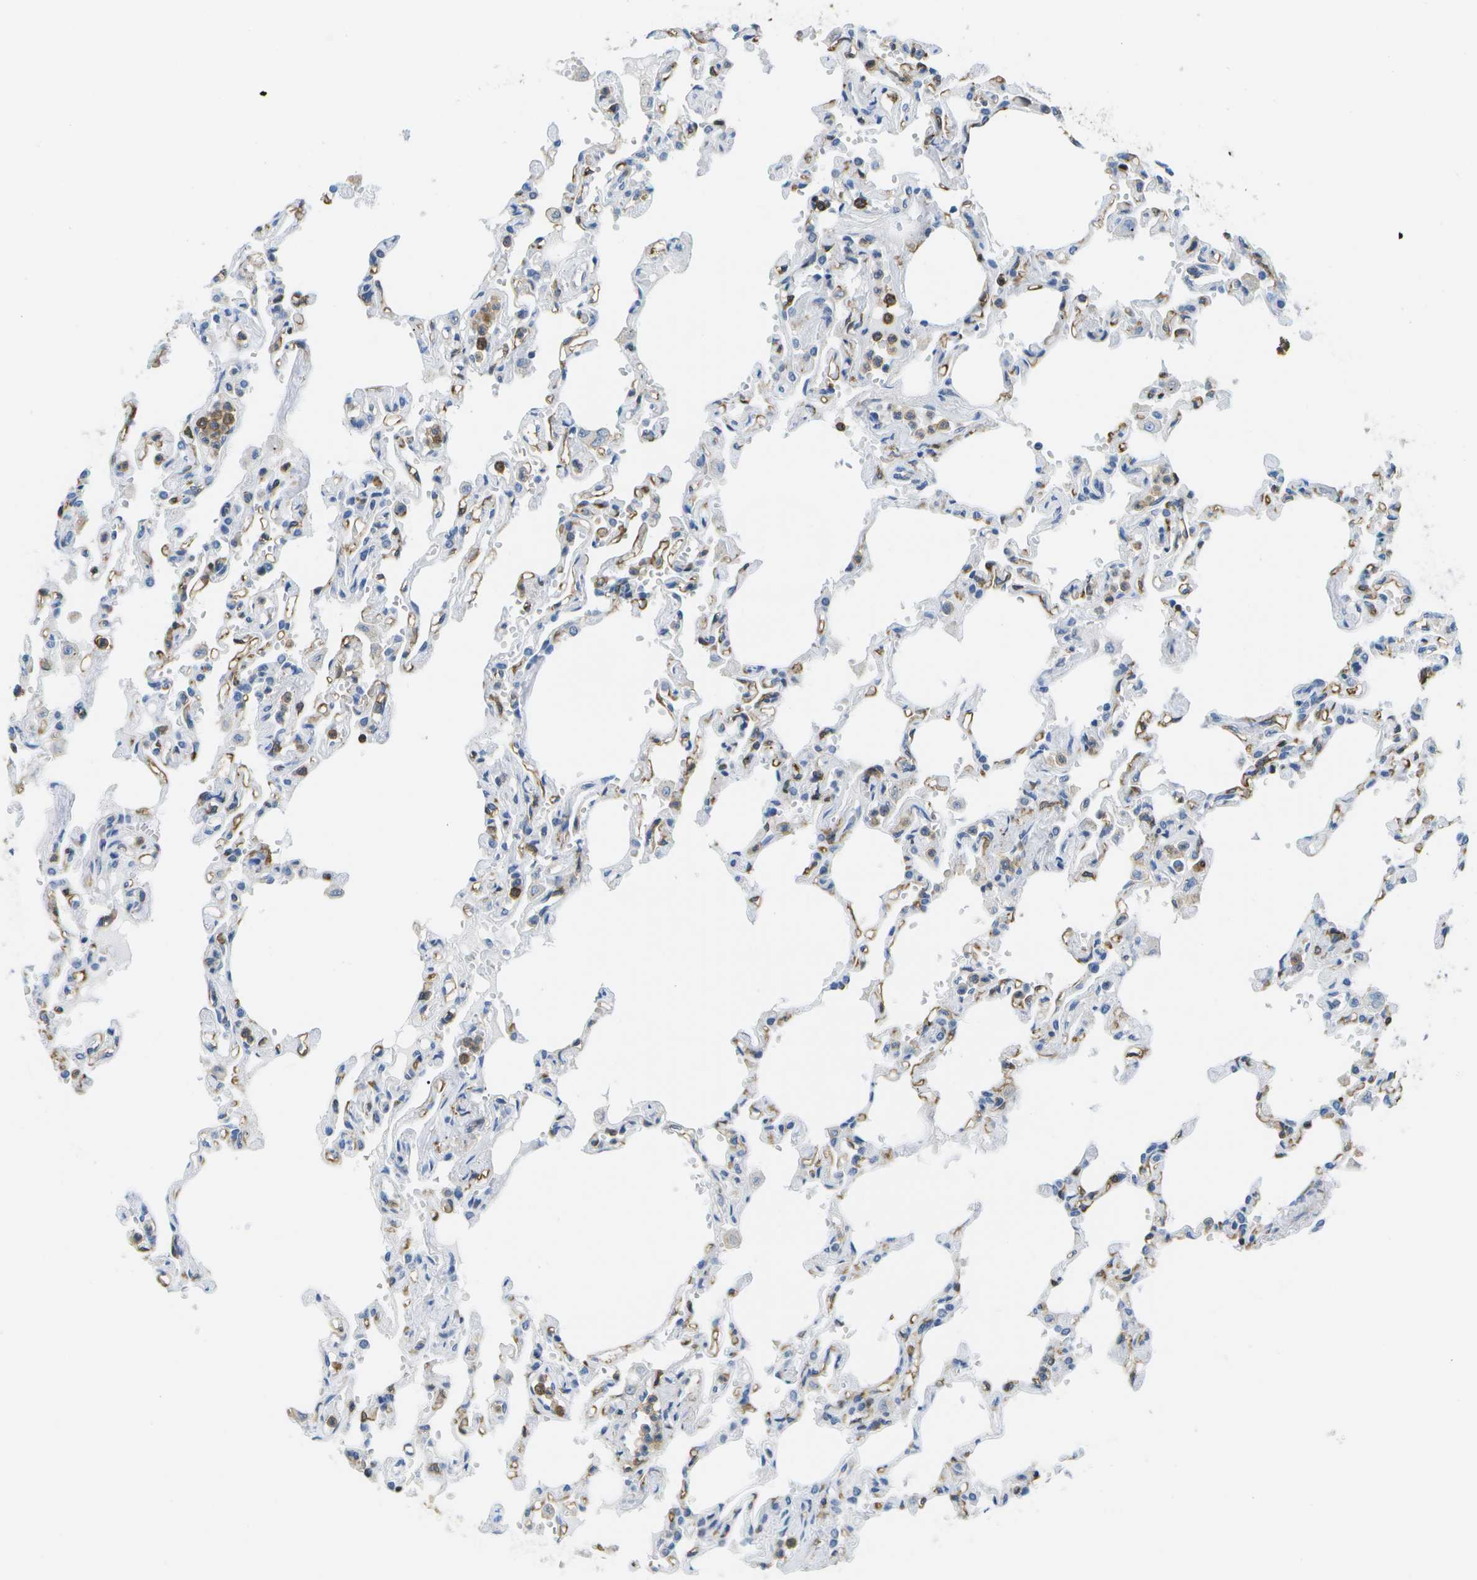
{"staining": {"intensity": "negative", "quantity": "none", "location": "none"}, "tissue": "lung", "cell_type": "Alveolar cells", "image_type": "normal", "snomed": [{"axis": "morphology", "description": "Normal tissue, NOS"}, {"axis": "topography", "description": "Lung"}], "caption": "This is a image of immunohistochemistry staining of normal lung, which shows no staining in alveolar cells.", "gene": "RCSD1", "patient": {"sex": "male", "age": 21}}